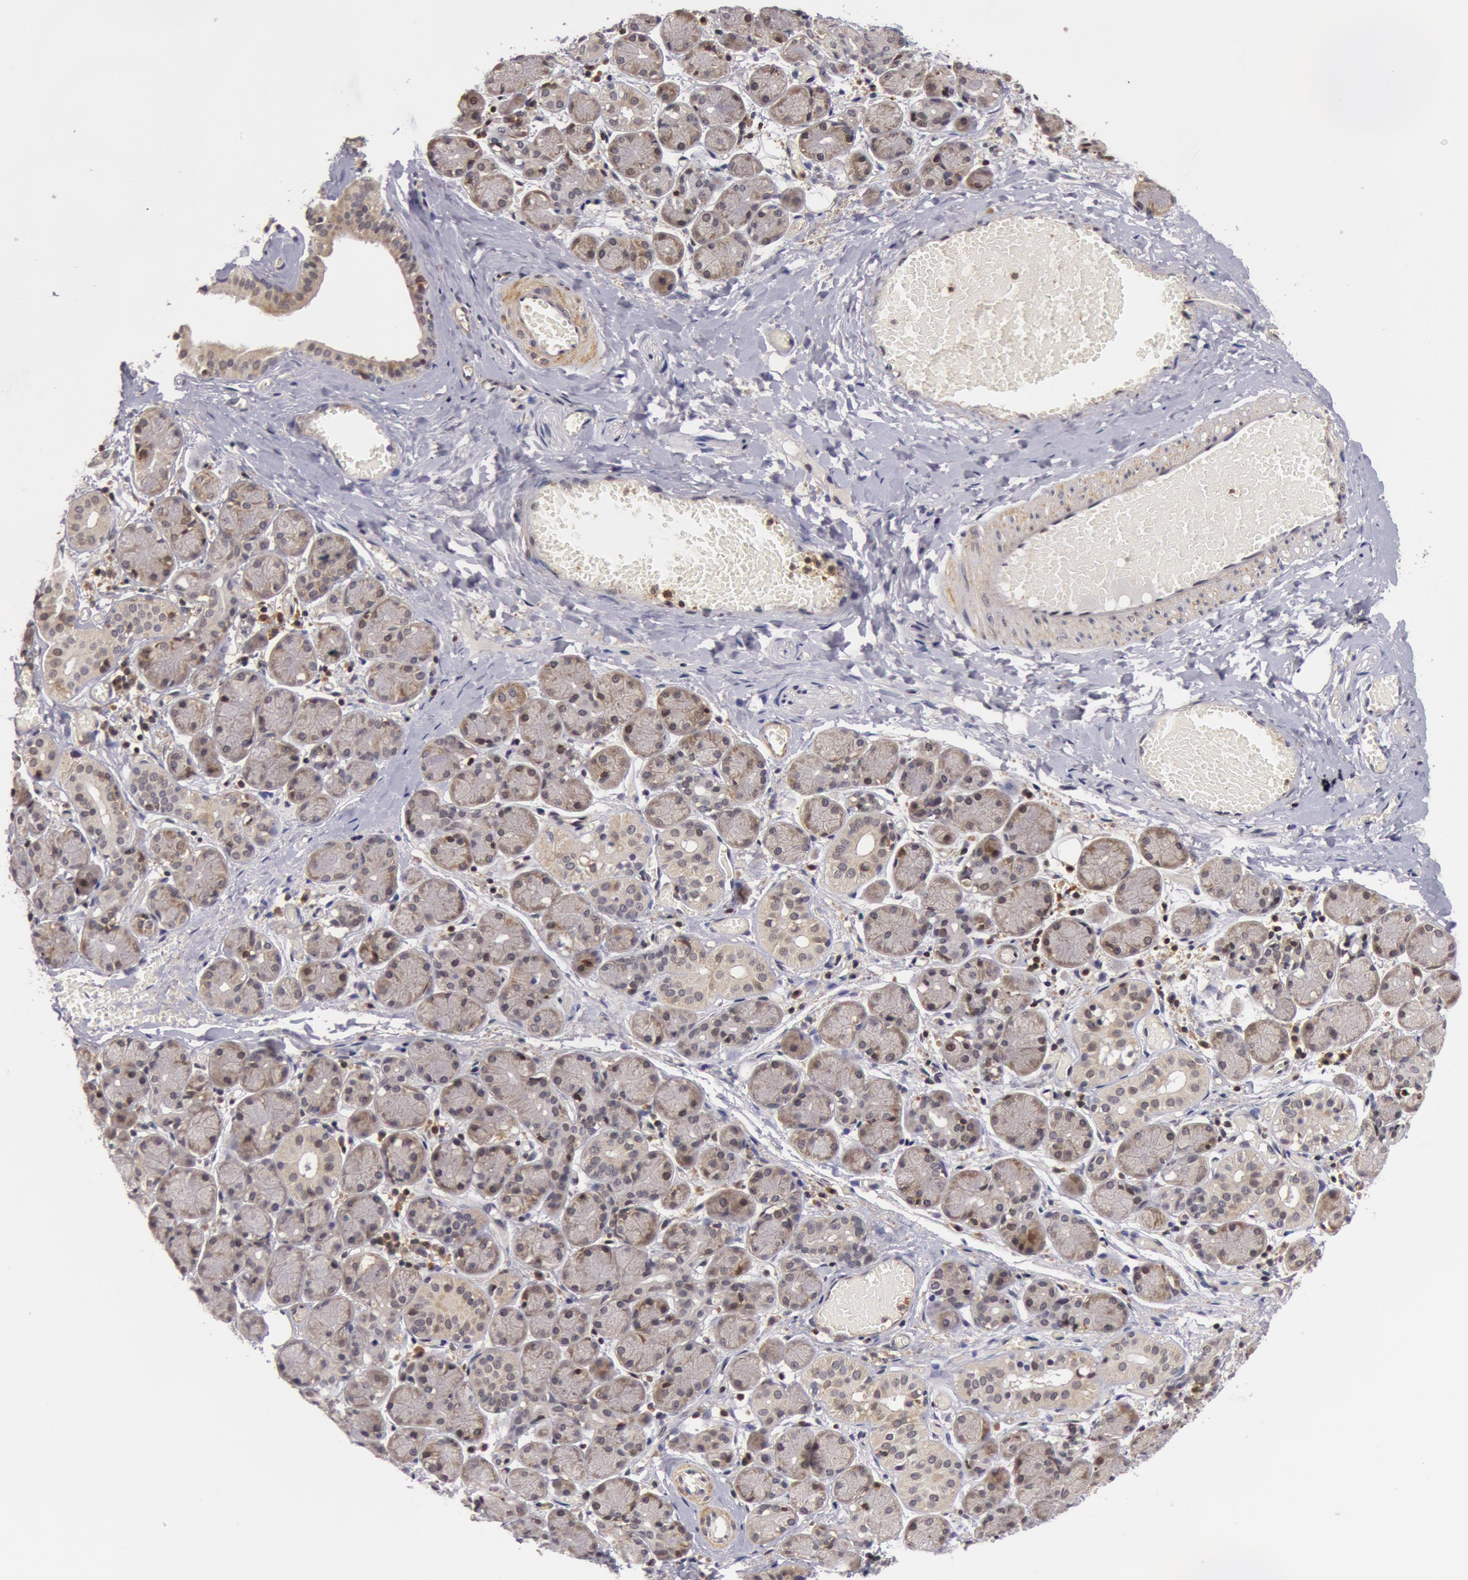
{"staining": {"intensity": "weak", "quantity": "<25%", "location": "nuclear"}, "tissue": "salivary gland", "cell_type": "Glandular cells", "image_type": "normal", "snomed": [{"axis": "morphology", "description": "Normal tissue, NOS"}, {"axis": "topography", "description": "Salivary gland"}], "caption": "A micrograph of salivary gland stained for a protein reveals no brown staining in glandular cells.", "gene": "ZNF350", "patient": {"sex": "female", "age": 24}}